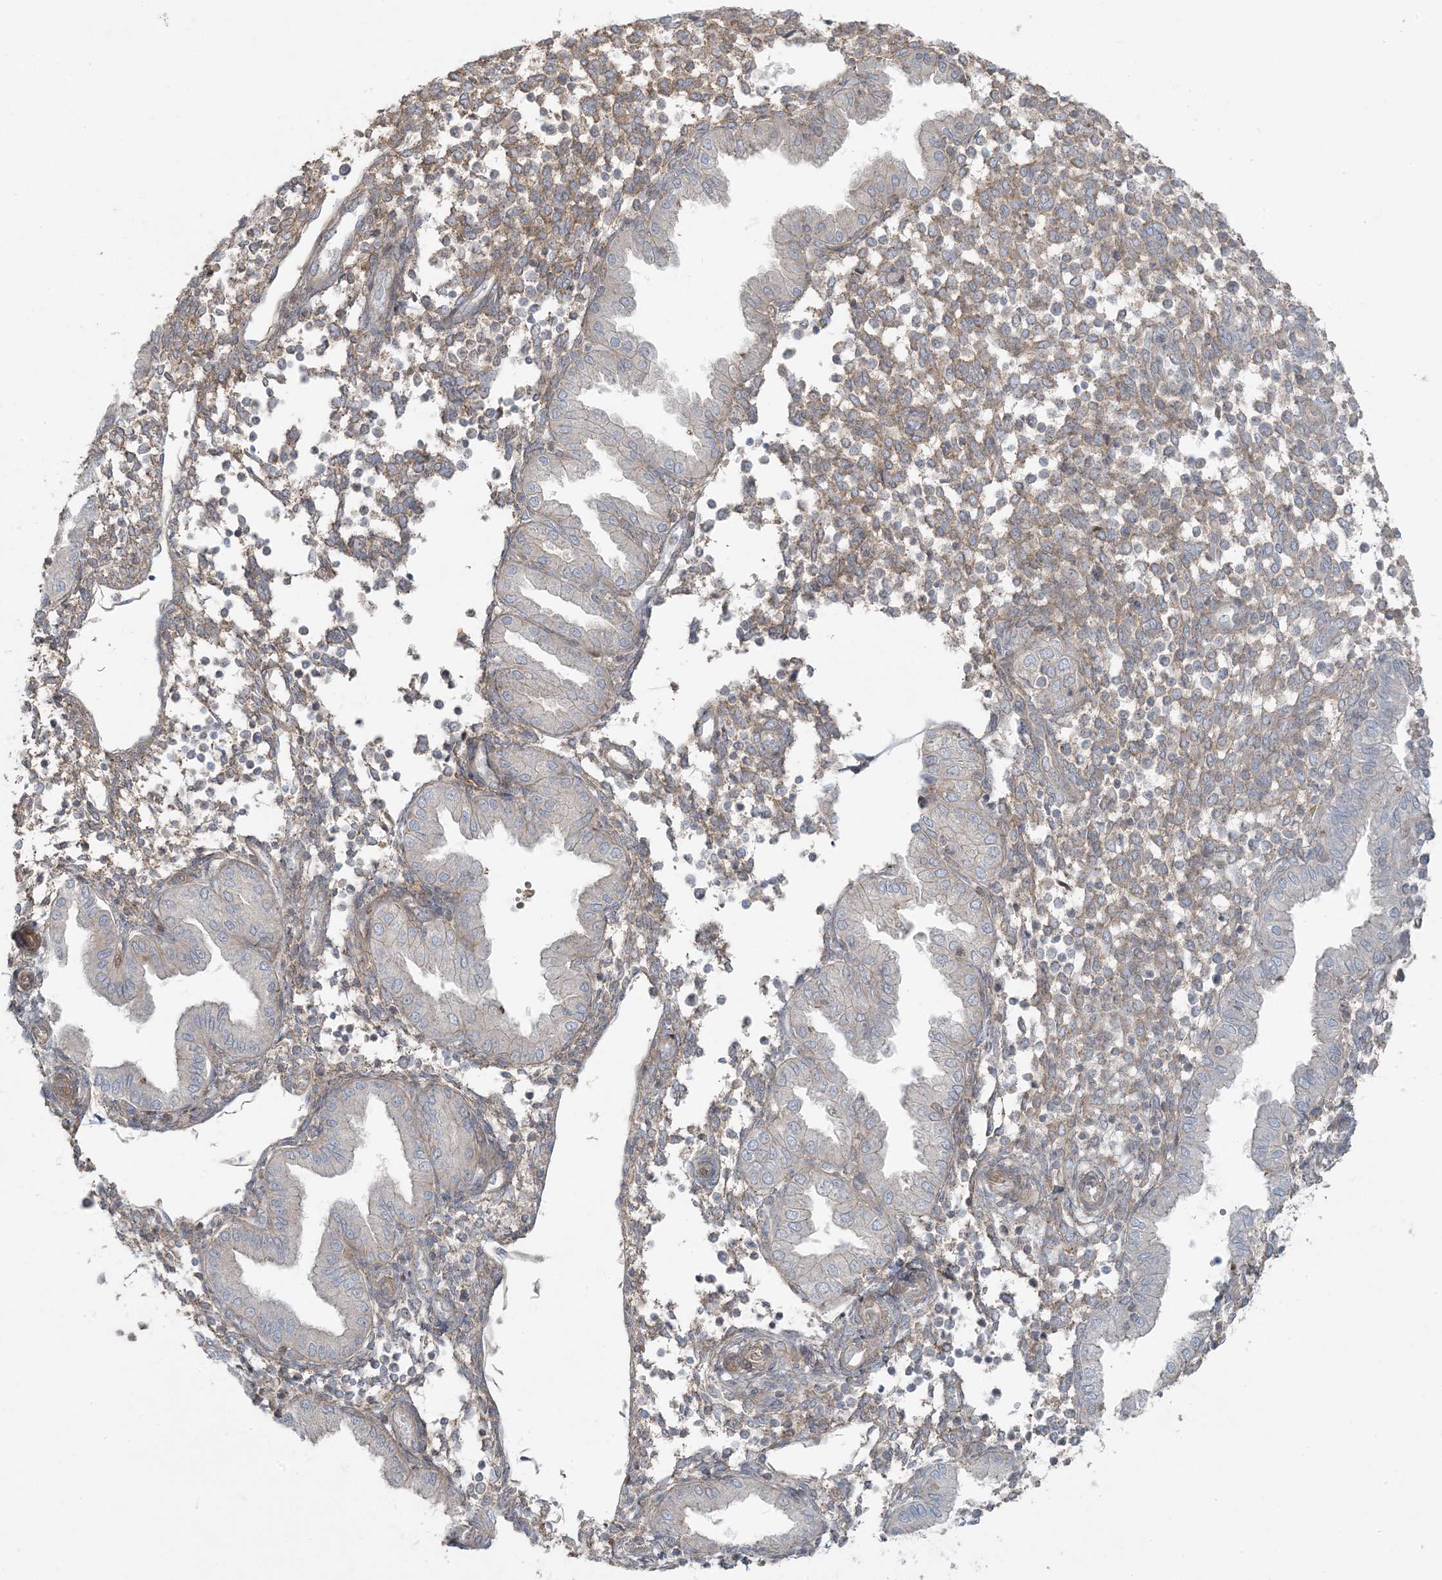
{"staining": {"intensity": "moderate", "quantity": "<25%", "location": "cytoplasmic/membranous"}, "tissue": "endometrium", "cell_type": "Cells in endometrial stroma", "image_type": "normal", "snomed": [{"axis": "morphology", "description": "Normal tissue, NOS"}, {"axis": "topography", "description": "Endometrium"}], "caption": "A histopathology image of endometrium stained for a protein exhibits moderate cytoplasmic/membranous brown staining in cells in endometrial stroma. The protein is stained brown, and the nuclei are stained in blue (DAB IHC with brightfield microscopy, high magnification).", "gene": "PIK3R4", "patient": {"sex": "female", "age": 53}}